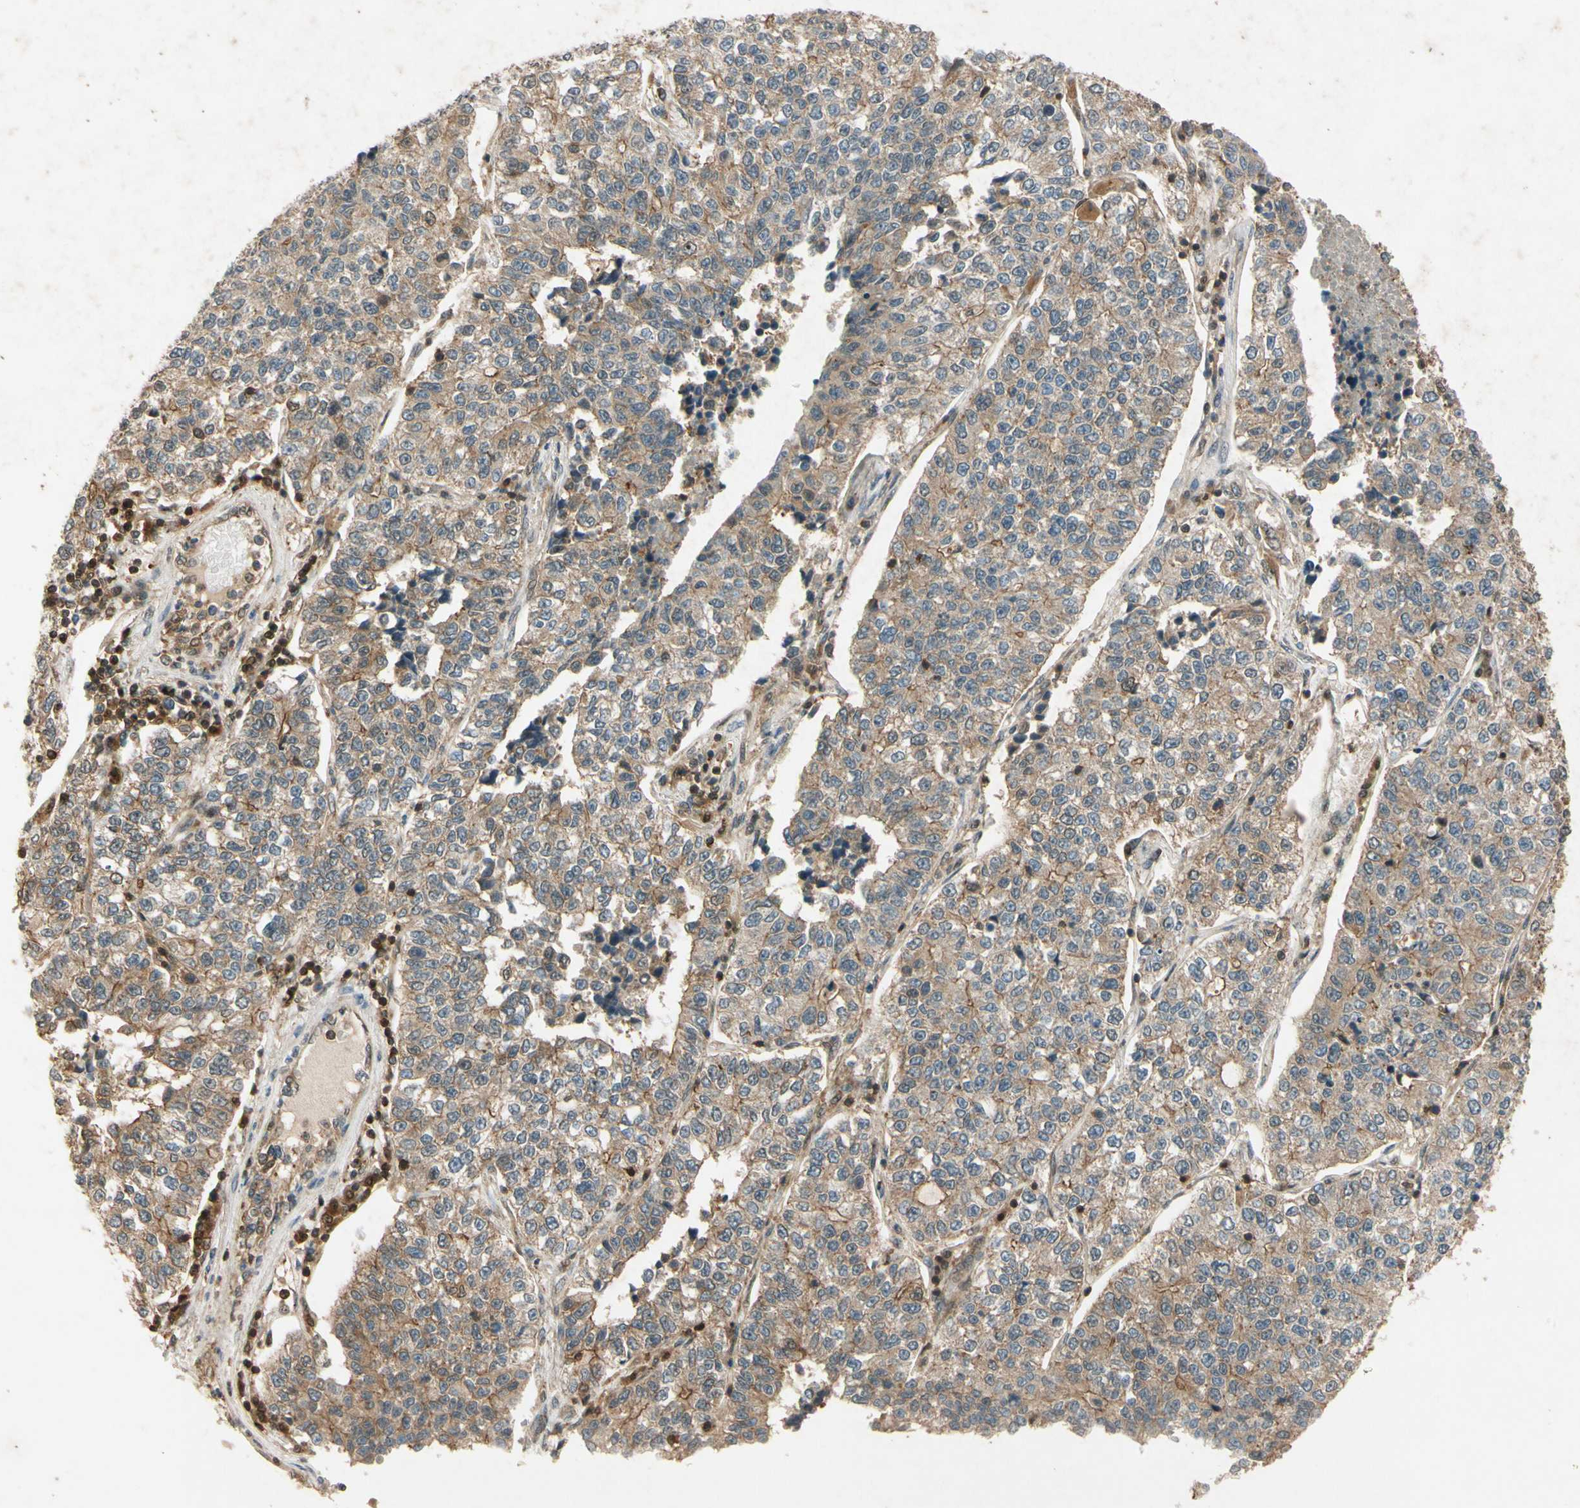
{"staining": {"intensity": "weak", "quantity": ">75%", "location": "cytoplasmic/membranous"}, "tissue": "lung cancer", "cell_type": "Tumor cells", "image_type": "cancer", "snomed": [{"axis": "morphology", "description": "Adenocarcinoma, NOS"}, {"axis": "topography", "description": "Lung"}], "caption": "Protein expression analysis of adenocarcinoma (lung) reveals weak cytoplasmic/membranous staining in approximately >75% of tumor cells.", "gene": "EPHA8", "patient": {"sex": "male", "age": 49}}